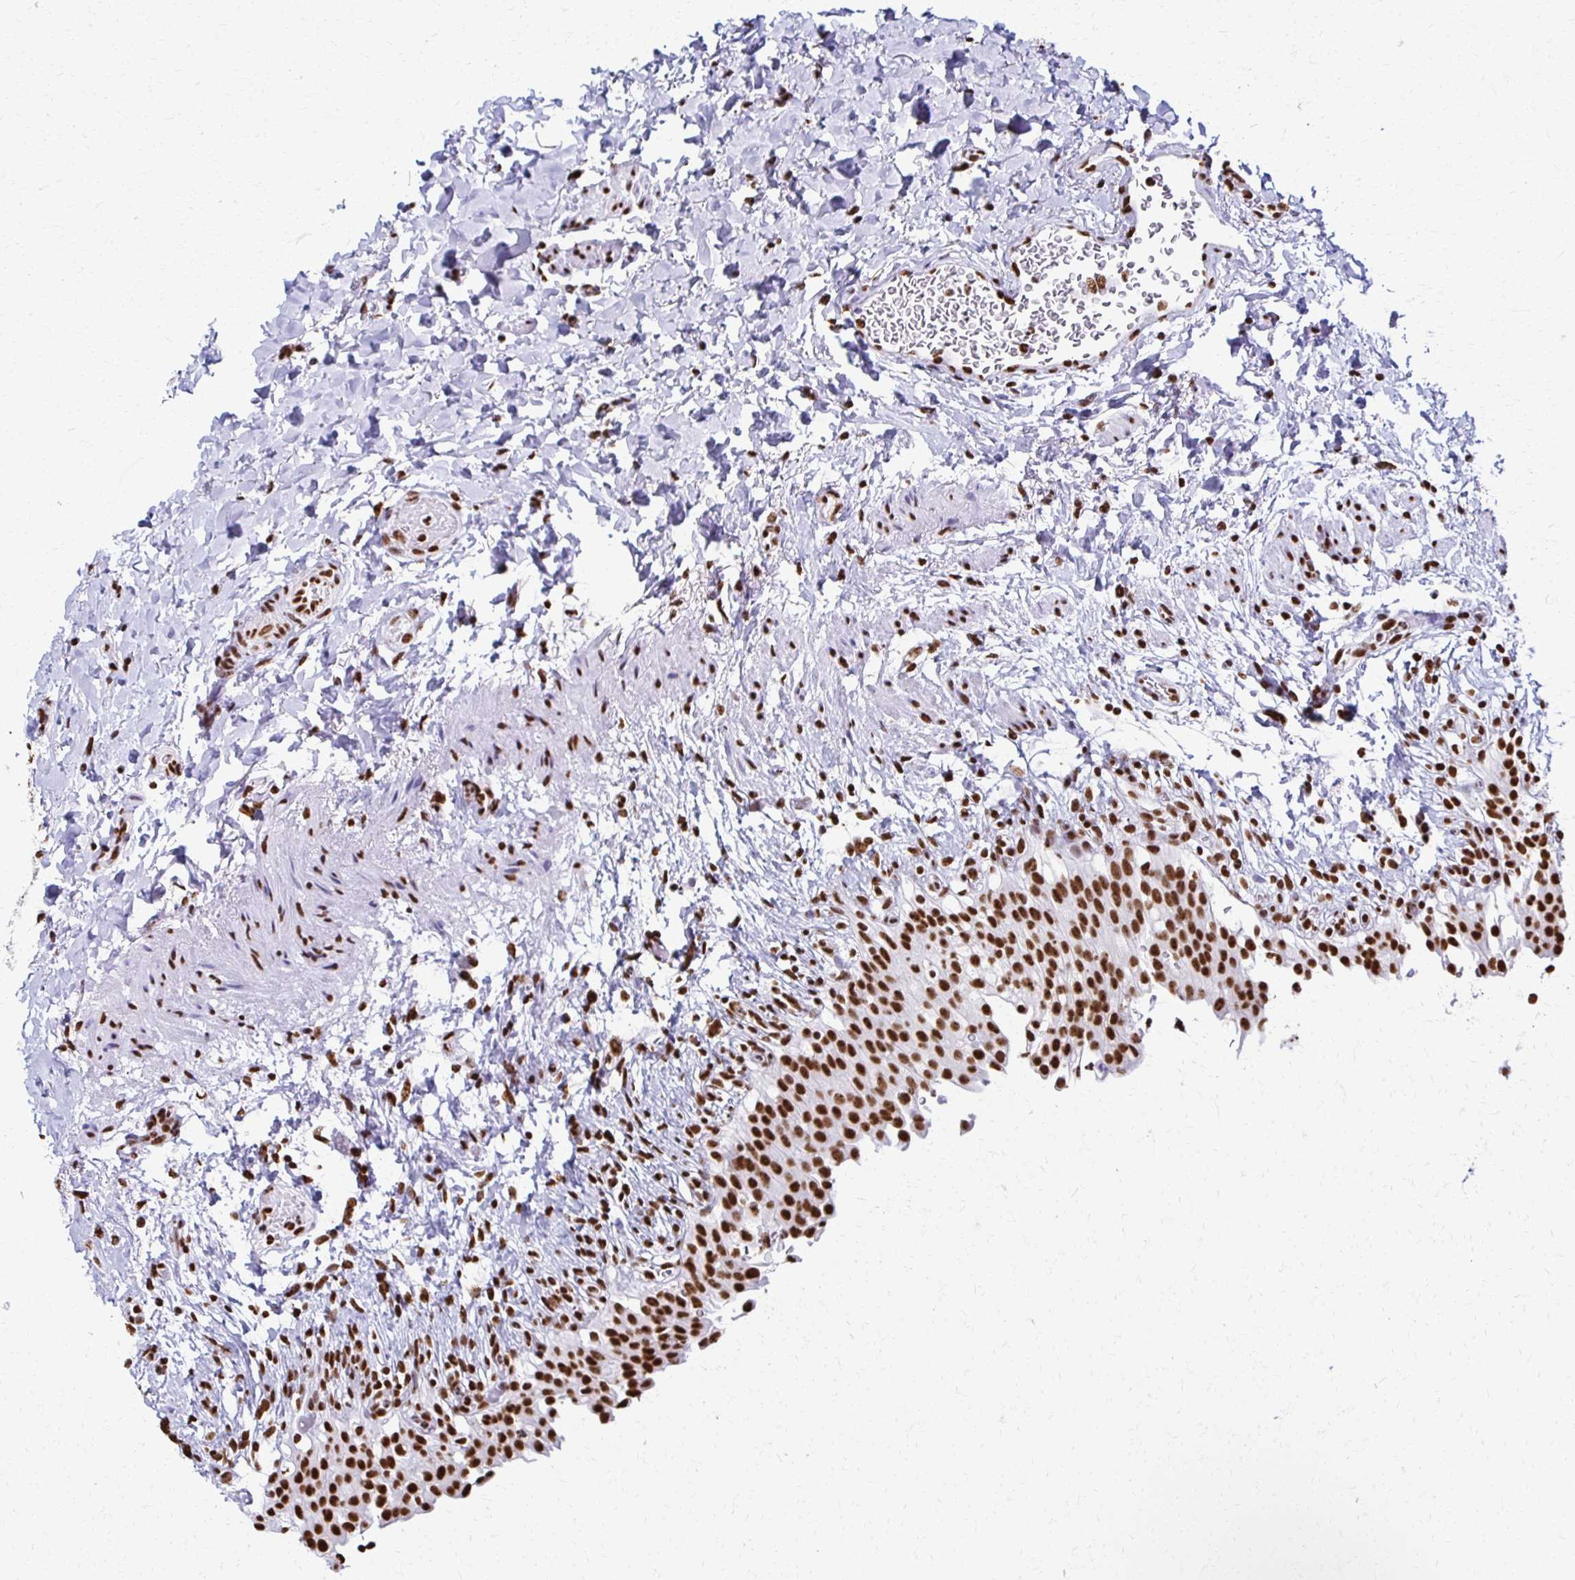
{"staining": {"intensity": "strong", "quantity": ">75%", "location": "nuclear"}, "tissue": "urinary bladder", "cell_type": "Urothelial cells", "image_type": "normal", "snomed": [{"axis": "morphology", "description": "Normal tissue, NOS"}, {"axis": "topography", "description": "Urinary bladder"}, {"axis": "topography", "description": "Peripheral nerve tissue"}], "caption": "About >75% of urothelial cells in normal urinary bladder exhibit strong nuclear protein staining as visualized by brown immunohistochemical staining.", "gene": "NONO", "patient": {"sex": "female", "age": 60}}